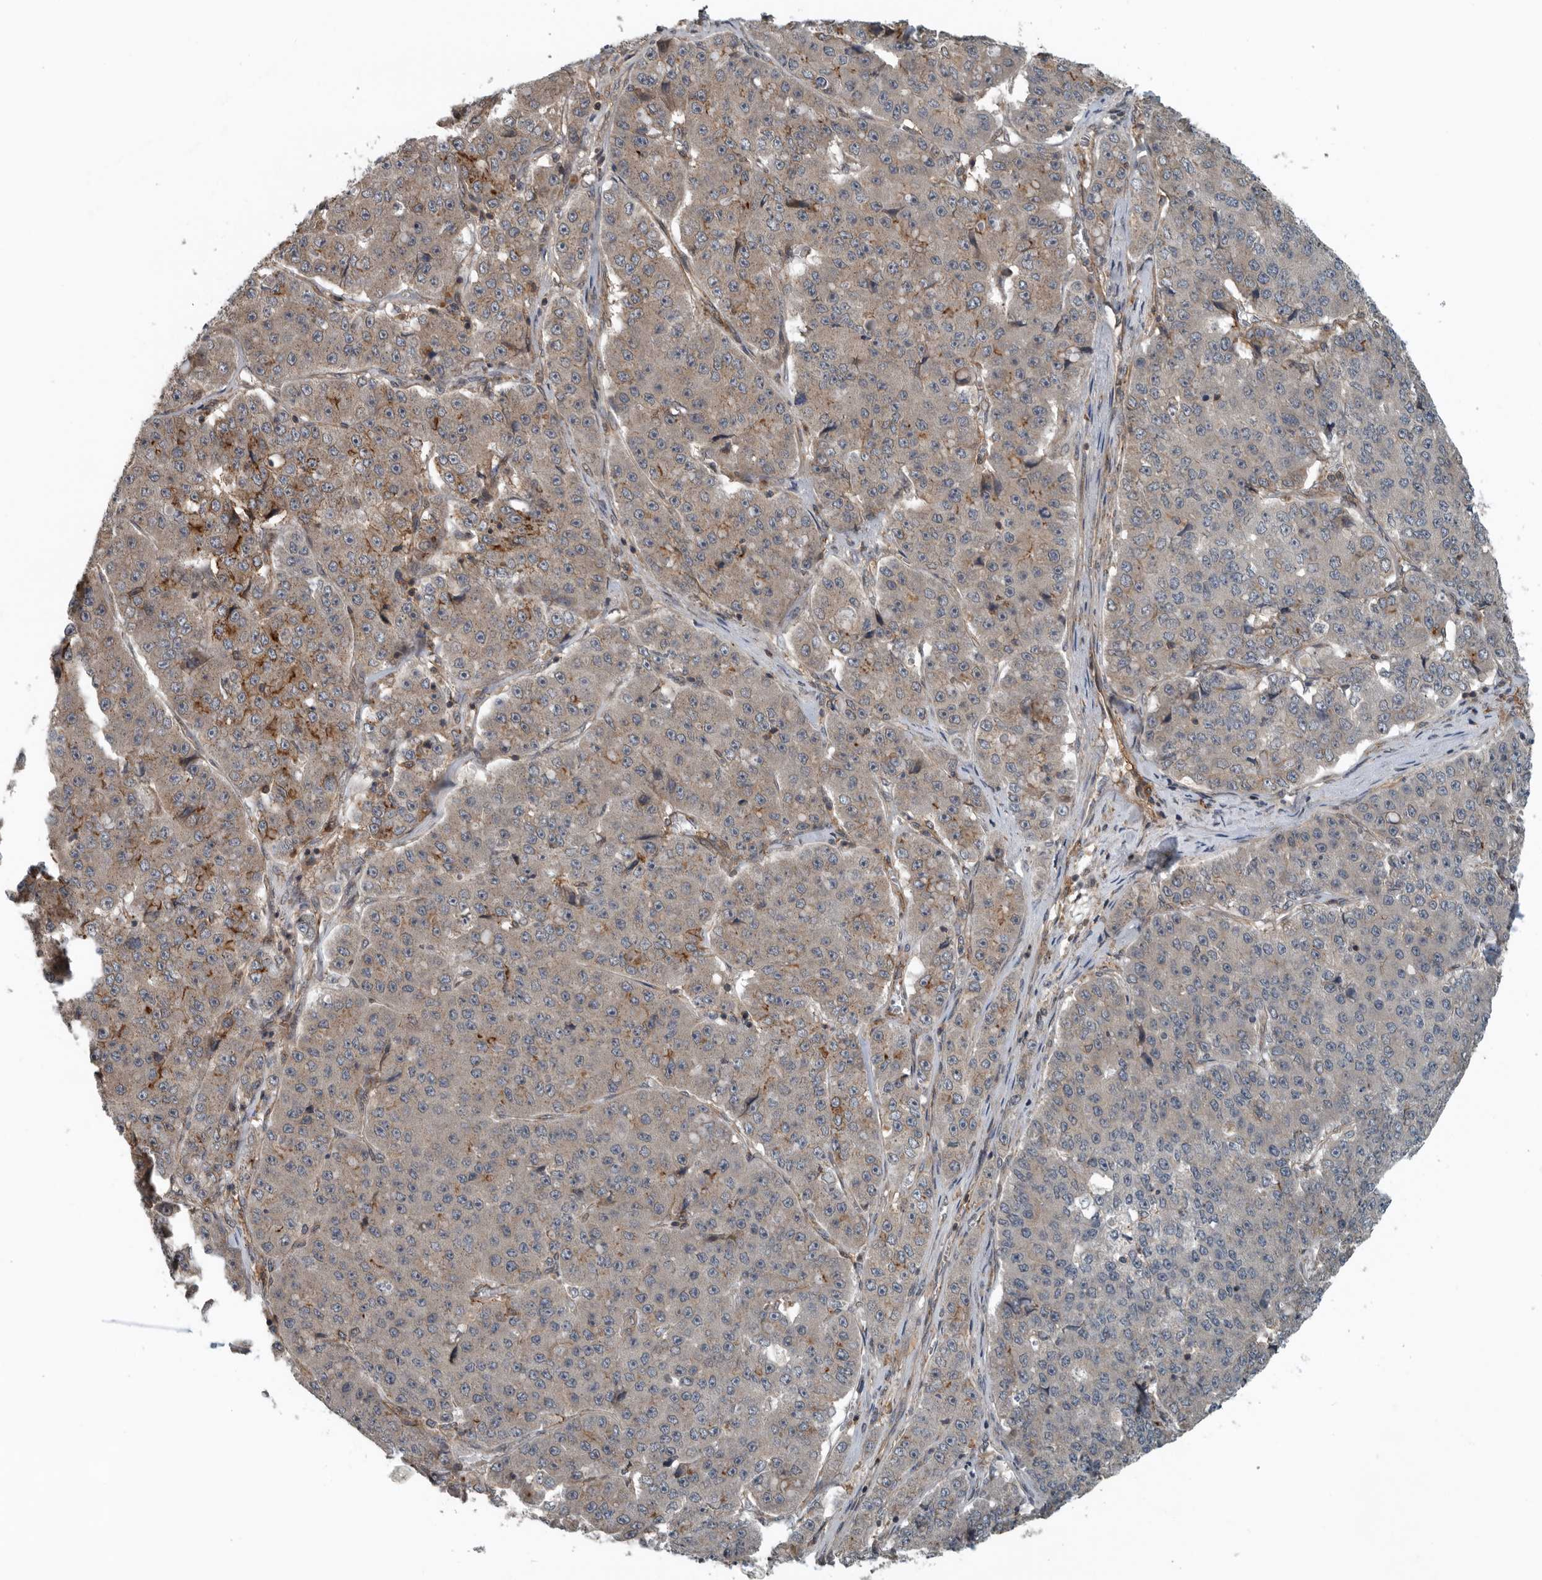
{"staining": {"intensity": "moderate", "quantity": "<25%", "location": "cytoplasmic/membranous"}, "tissue": "pancreatic cancer", "cell_type": "Tumor cells", "image_type": "cancer", "snomed": [{"axis": "morphology", "description": "Adenocarcinoma, NOS"}, {"axis": "topography", "description": "Pancreas"}], "caption": "Immunohistochemical staining of human pancreatic cancer exhibits low levels of moderate cytoplasmic/membranous expression in about <25% of tumor cells. The staining is performed using DAB (3,3'-diaminobenzidine) brown chromogen to label protein expression. The nuclei are counter-stained blue using hematoxylin.", "gene": "AMFR", "patient": {"sex": "male", "age": 50}}